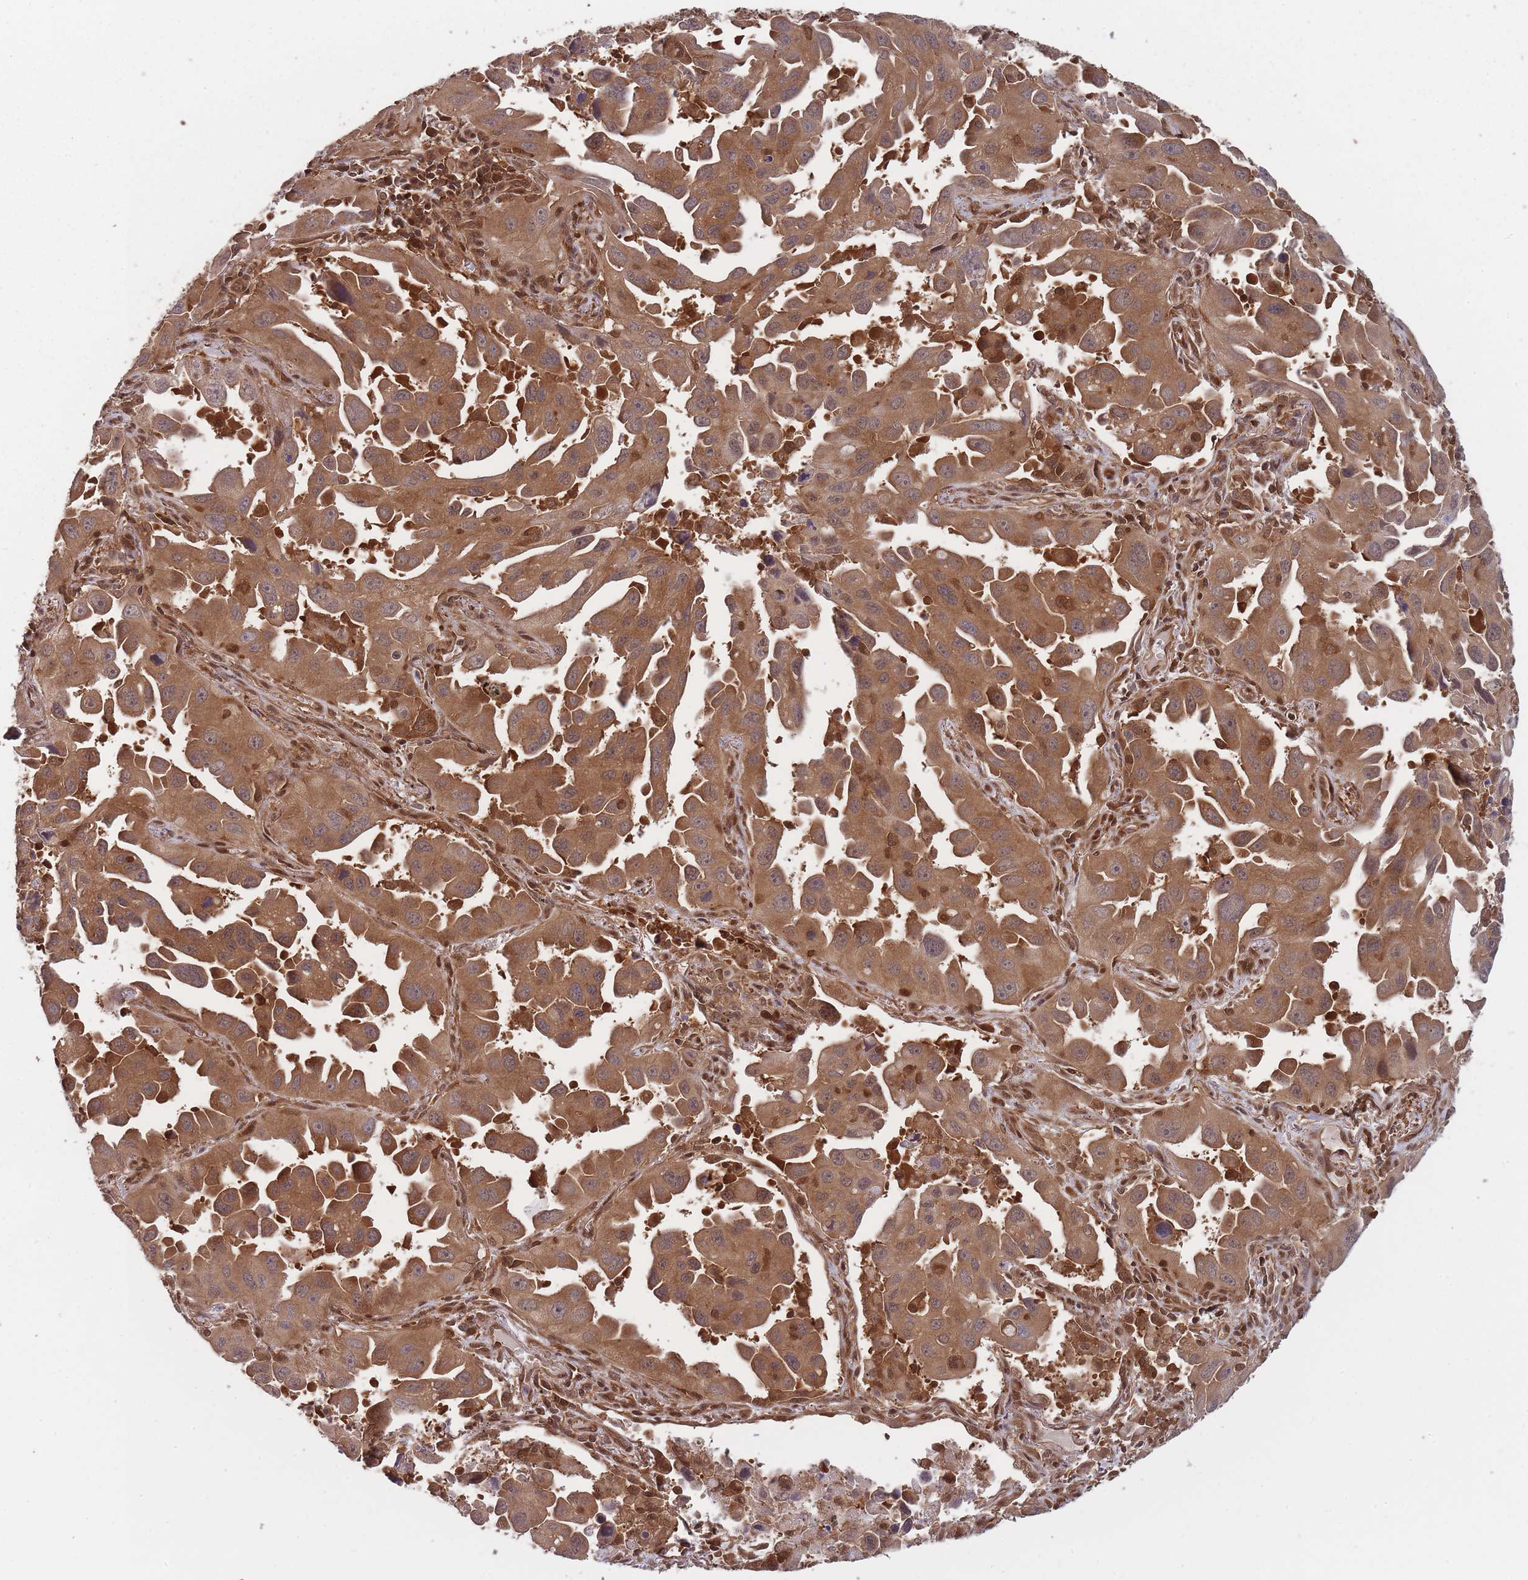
{"staining": {"intensity": "strong", "quantity": ">75%", "location": "cytoplasmic/membranous"}, "tissue": "lung cancer", "cell_type": "Tumor cells", "image_type": "cancer", "snomed": [{"axis": "morphology", "description": "Adenocarcinoma, NOS"}, {"axis": "topography", "description": "Lung"}], "caption": "This is an image of IHC staining of lung cancer (adenocarcinoma), which shows strong staining in the cytoplasmic/membranous of tumor cells.", "gene": "PPP6R3", "patient": {"sex": "male", "age": 66}}